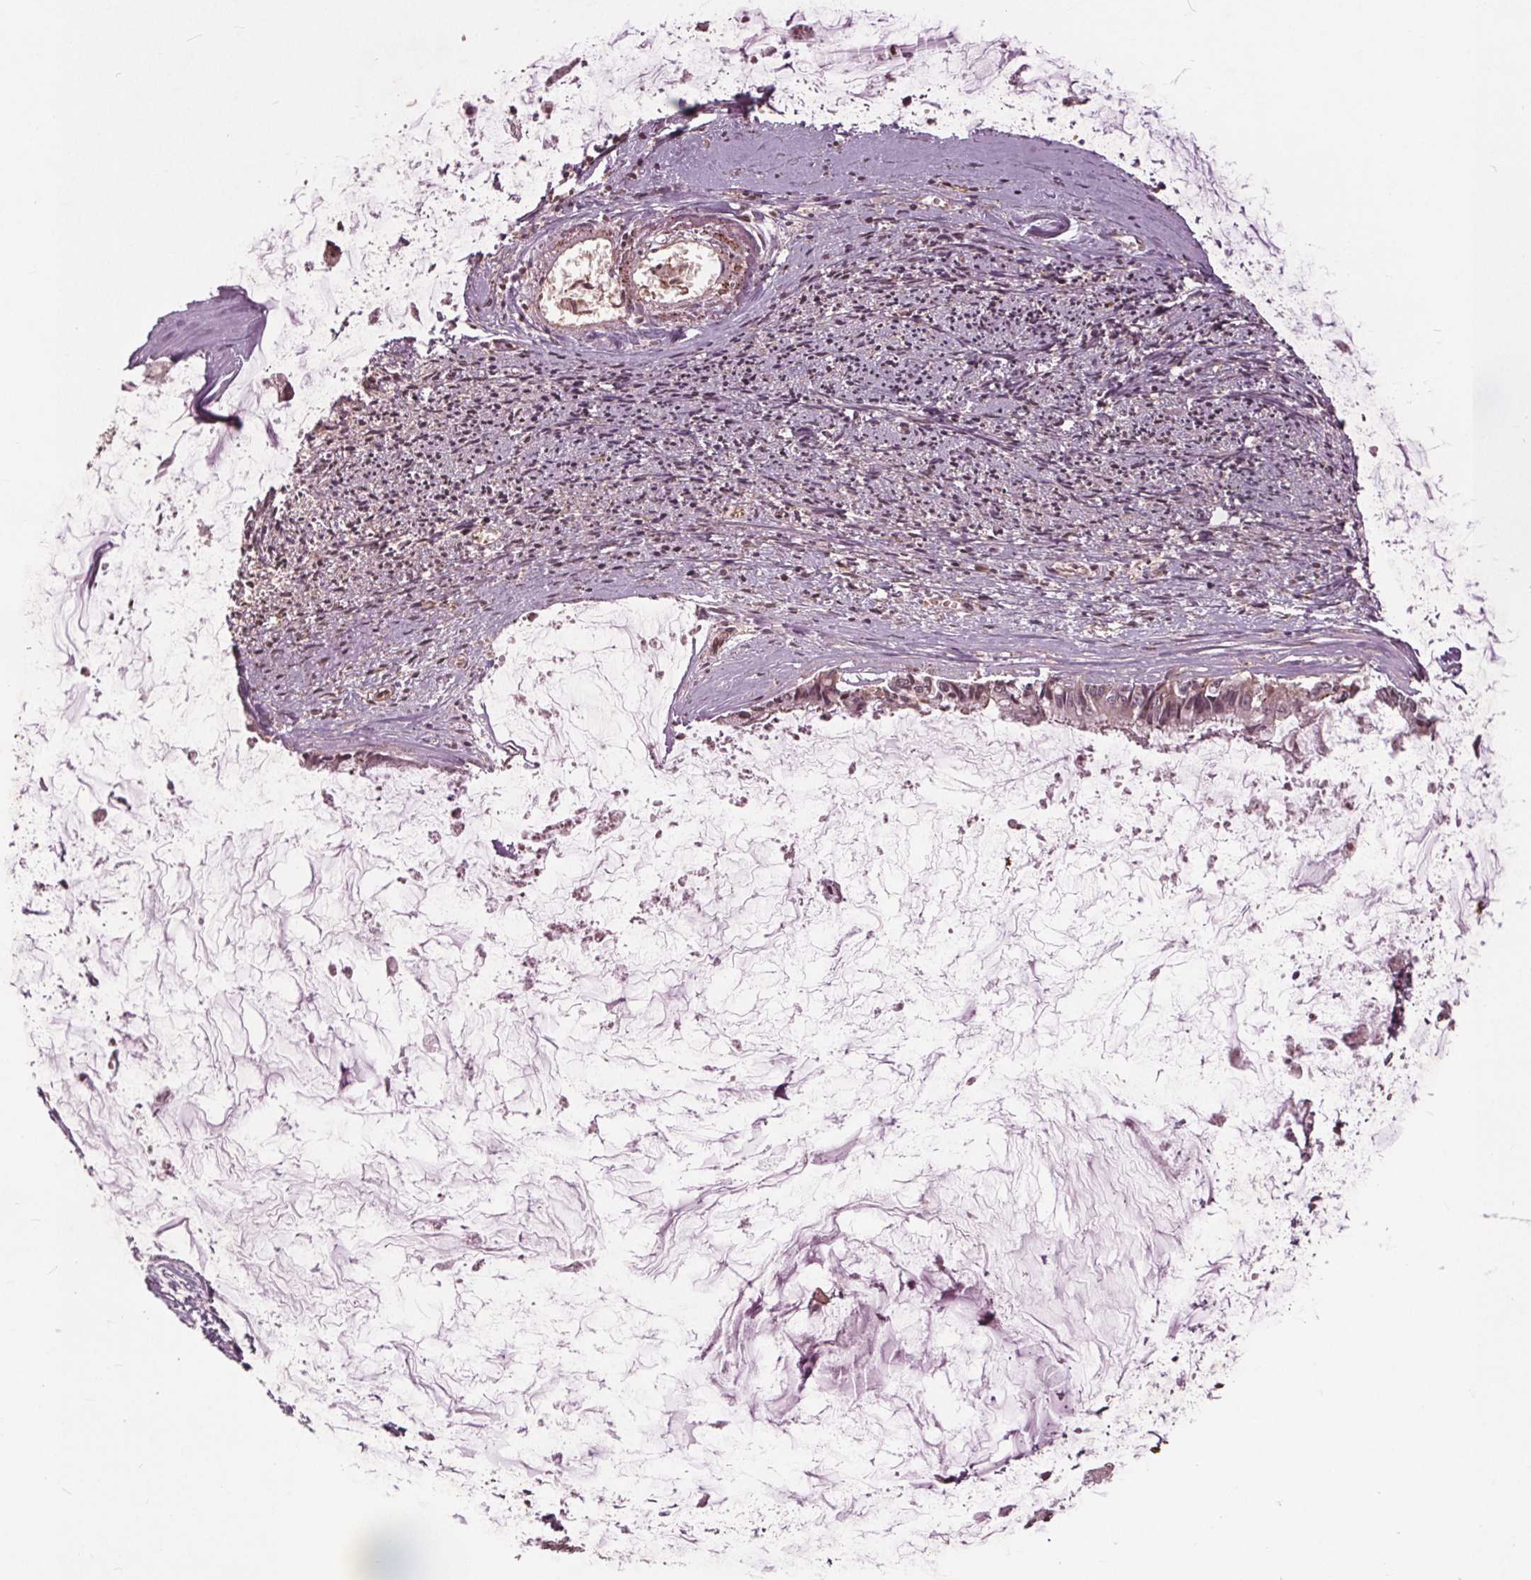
{"staining": {"intensity": "negative", "quantity": "none", "location": "none"}, "tissue": "ovarian cancer", "cell_type": "Tumor cells", "image_type": "cancer", "snomed": [{"axis": "morphology", "description": "Cystadenocarcinoma, mucinous, NOS"}, {"axis": "topography", "description": "Ovary"}], "caption": "Immunohistochemistry histopathology image of ovarian cancer stained for a protein (brown), which reveals no expression in tumor cells.", "gene": "BTBD1", "patient": {"sex": "female", "age": 90}}